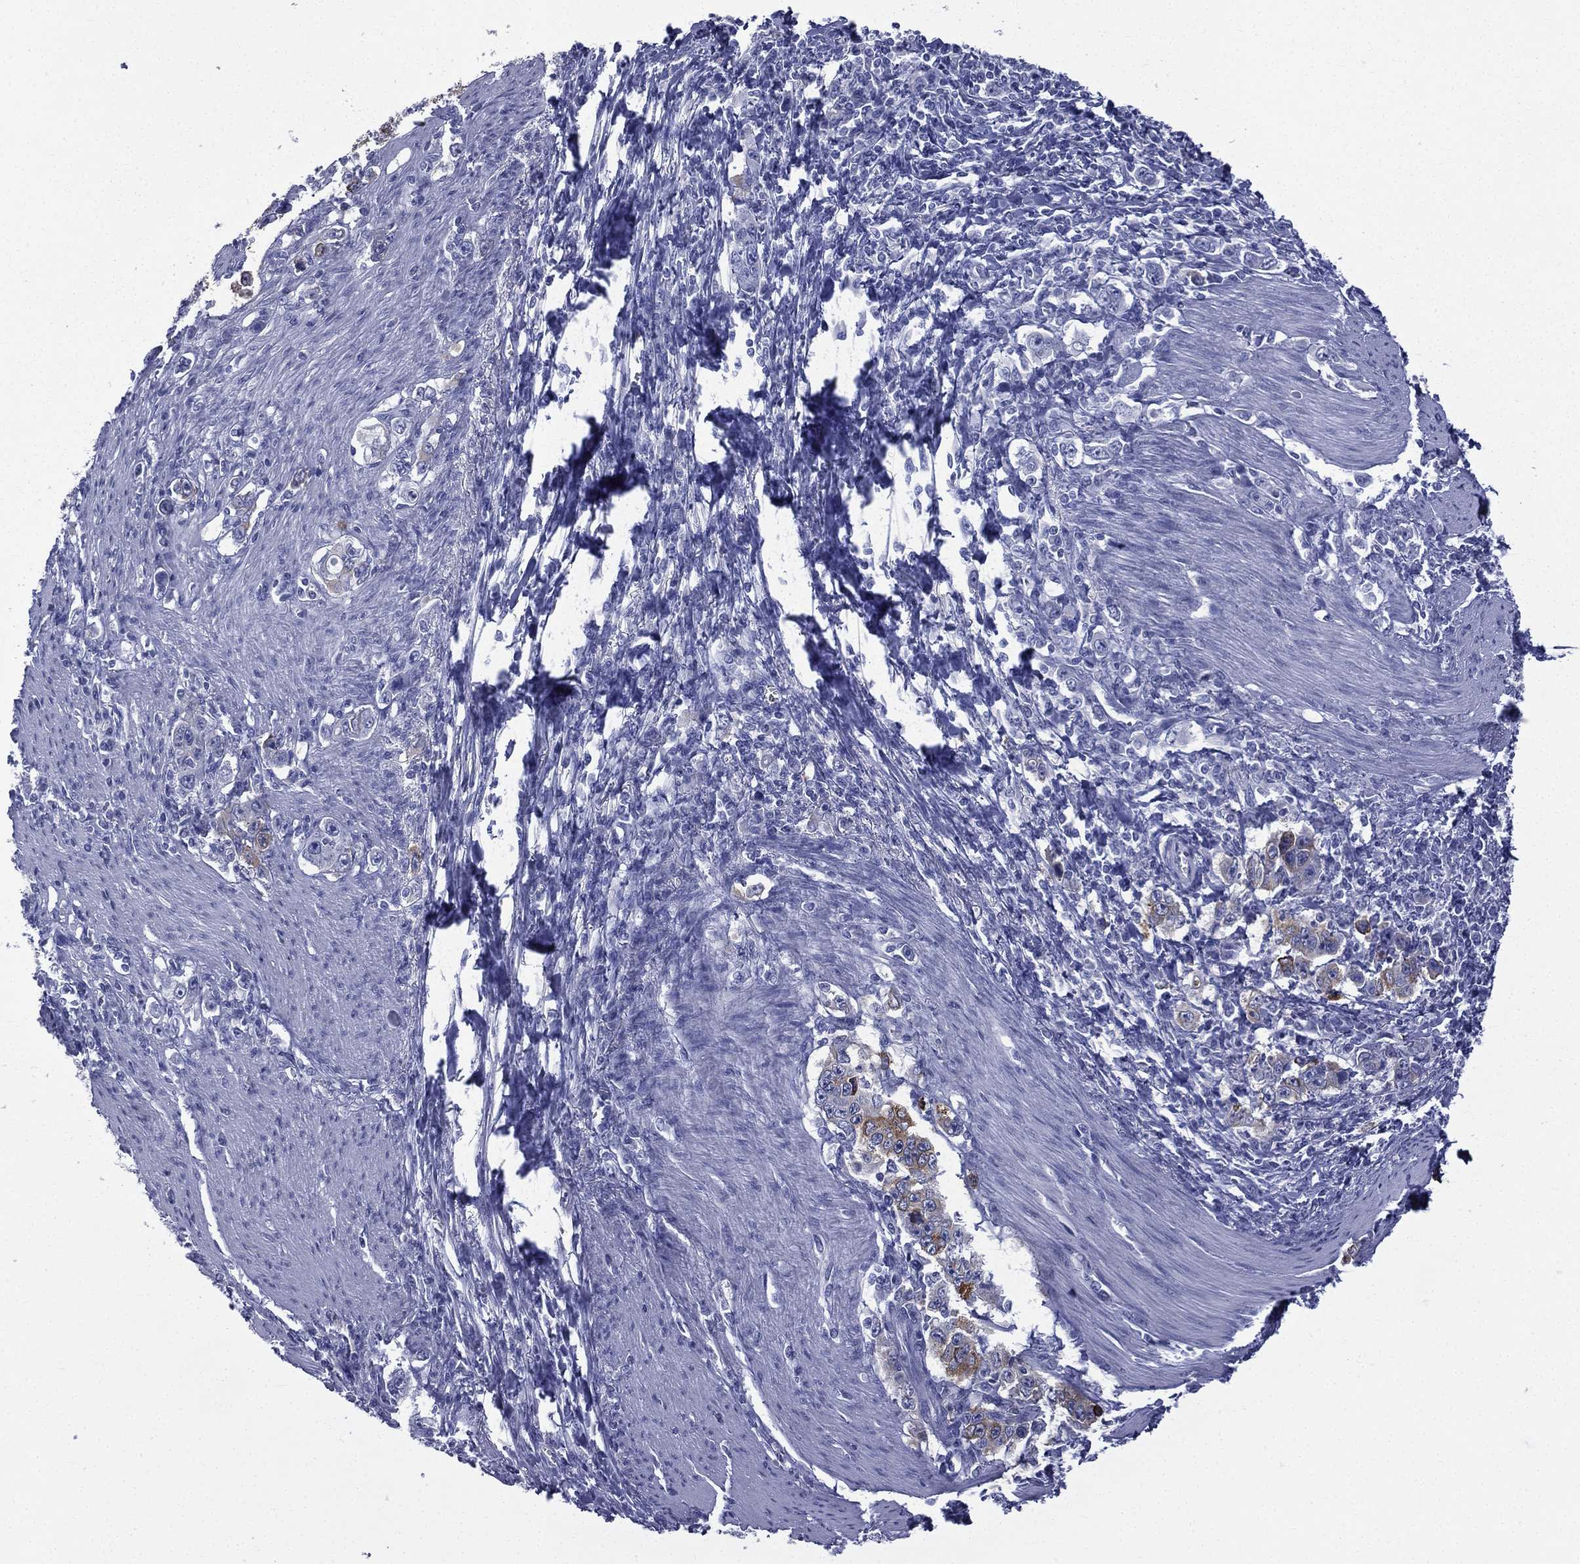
{"staining": {"intensity": "strong", "quantity": "<25%", "location": "cytoplasmic/membranous"}, "tissue": "stomach cancer", "cell_type": "Tumor cells", "image_type": "cancer", "snomed": [{"axis": "morphology", "description": "Adenocarcinoma, NOS"}, {"axis": "topography", "description": "Stomach, lower"}], "caption": "Brown immunohistochemical staining in human stomach cancer (adenocarcinoma) displays strong cytoplasmic/membranous positivity in approximately <25% of tumor cells. (DAB = brown stain, brightfield microscopy at high magnification).", "gene": "CES2", "patient": {"sex": "female", "age": 72}}